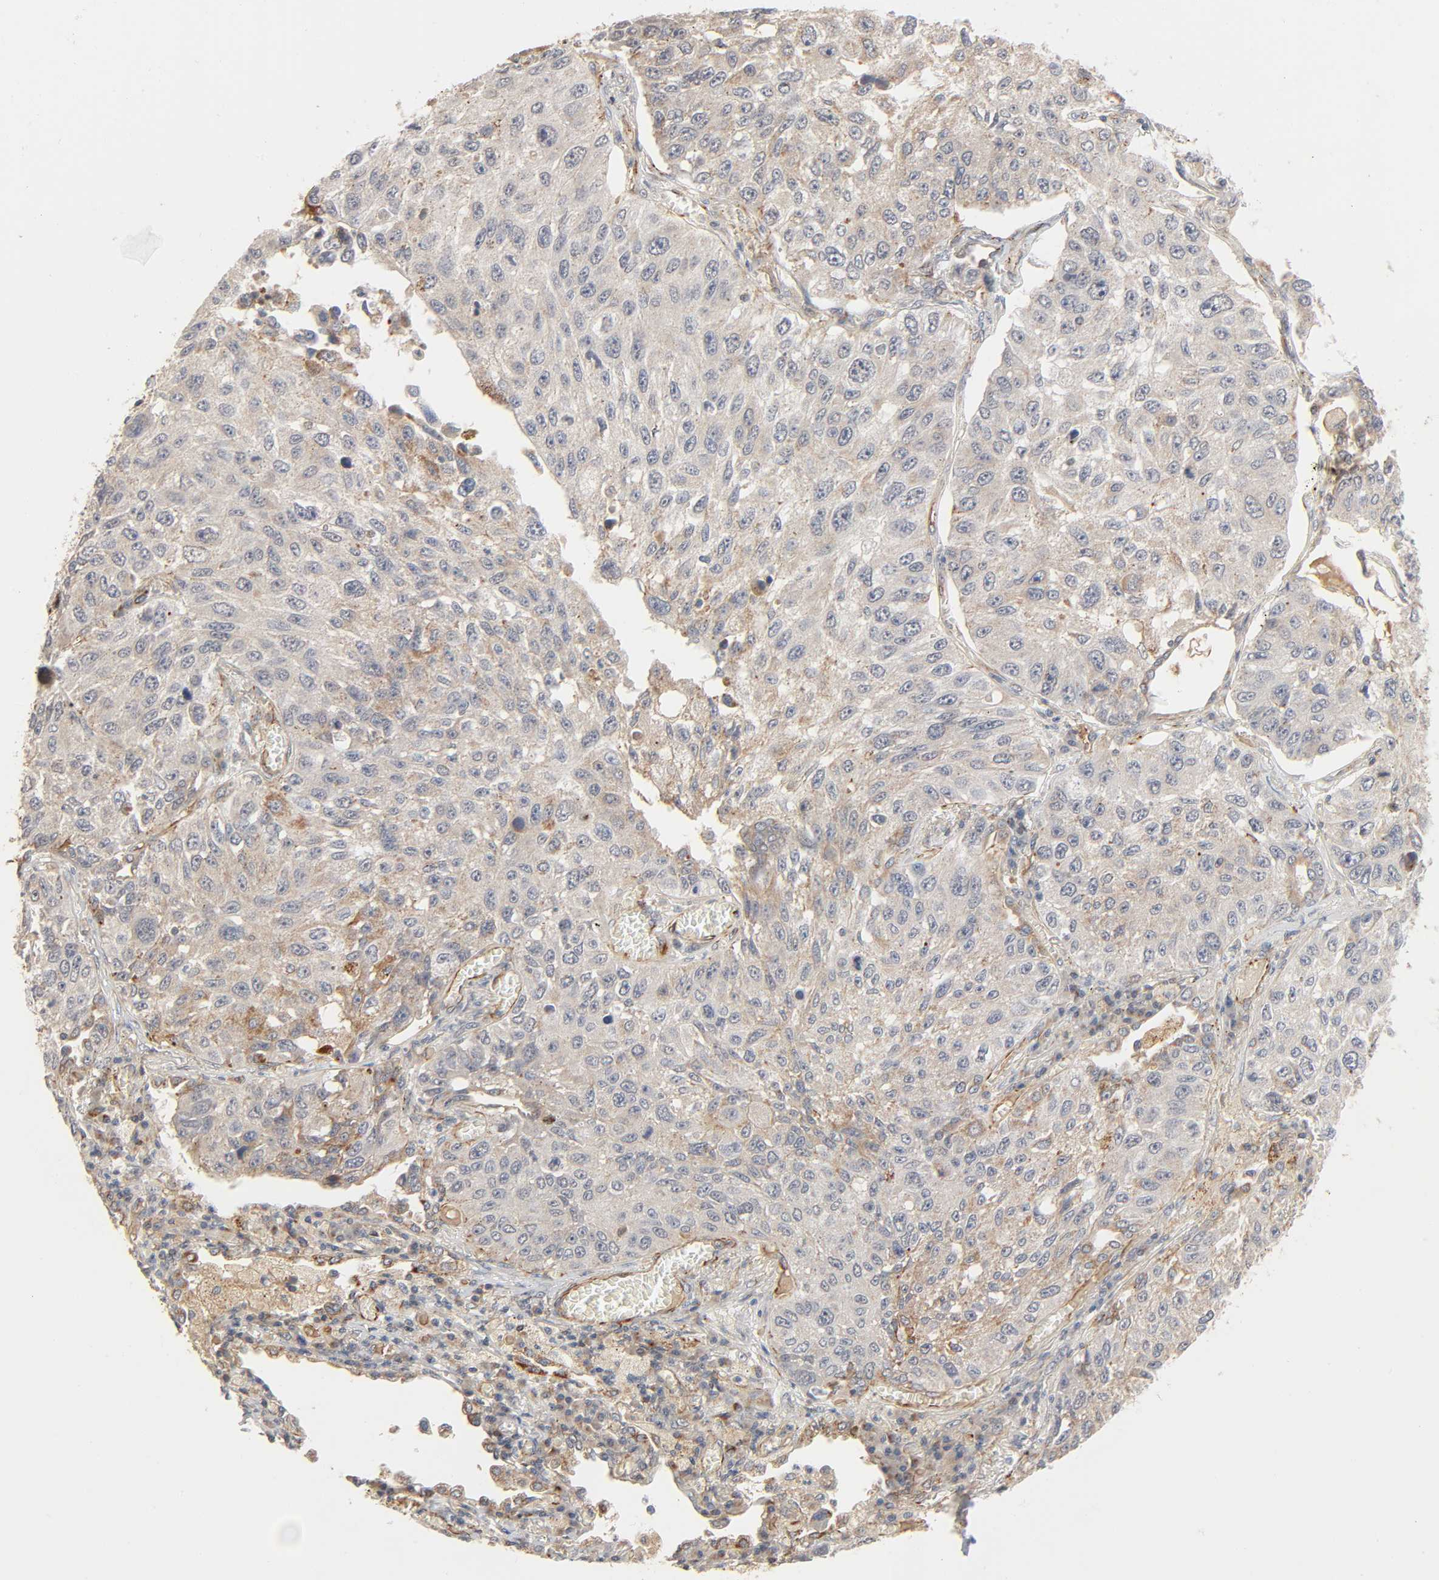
{"staining": {"intensity": "weak", "quantity": ">75%", "location": "cytoplasmic/membranous"}, "tissue": "lung cancer", "cell_type": "Tumor cells", "image_type": "cancer", "snomed": [{"axis": "morphology", "description": "Squamous cell carcinoma, NOS"}, {"axis": "topography", "description": "Lung"}], "caption": "Tumor cells demonstrate low levels of weak cytoplasmic/membranous expression in approximately >75% of cells in human lung cancer. (Brightfield microscopy of DAB IHC at high magnification).", "gene": "REEP6", "patient": {"sex": "male", "age": 71}}